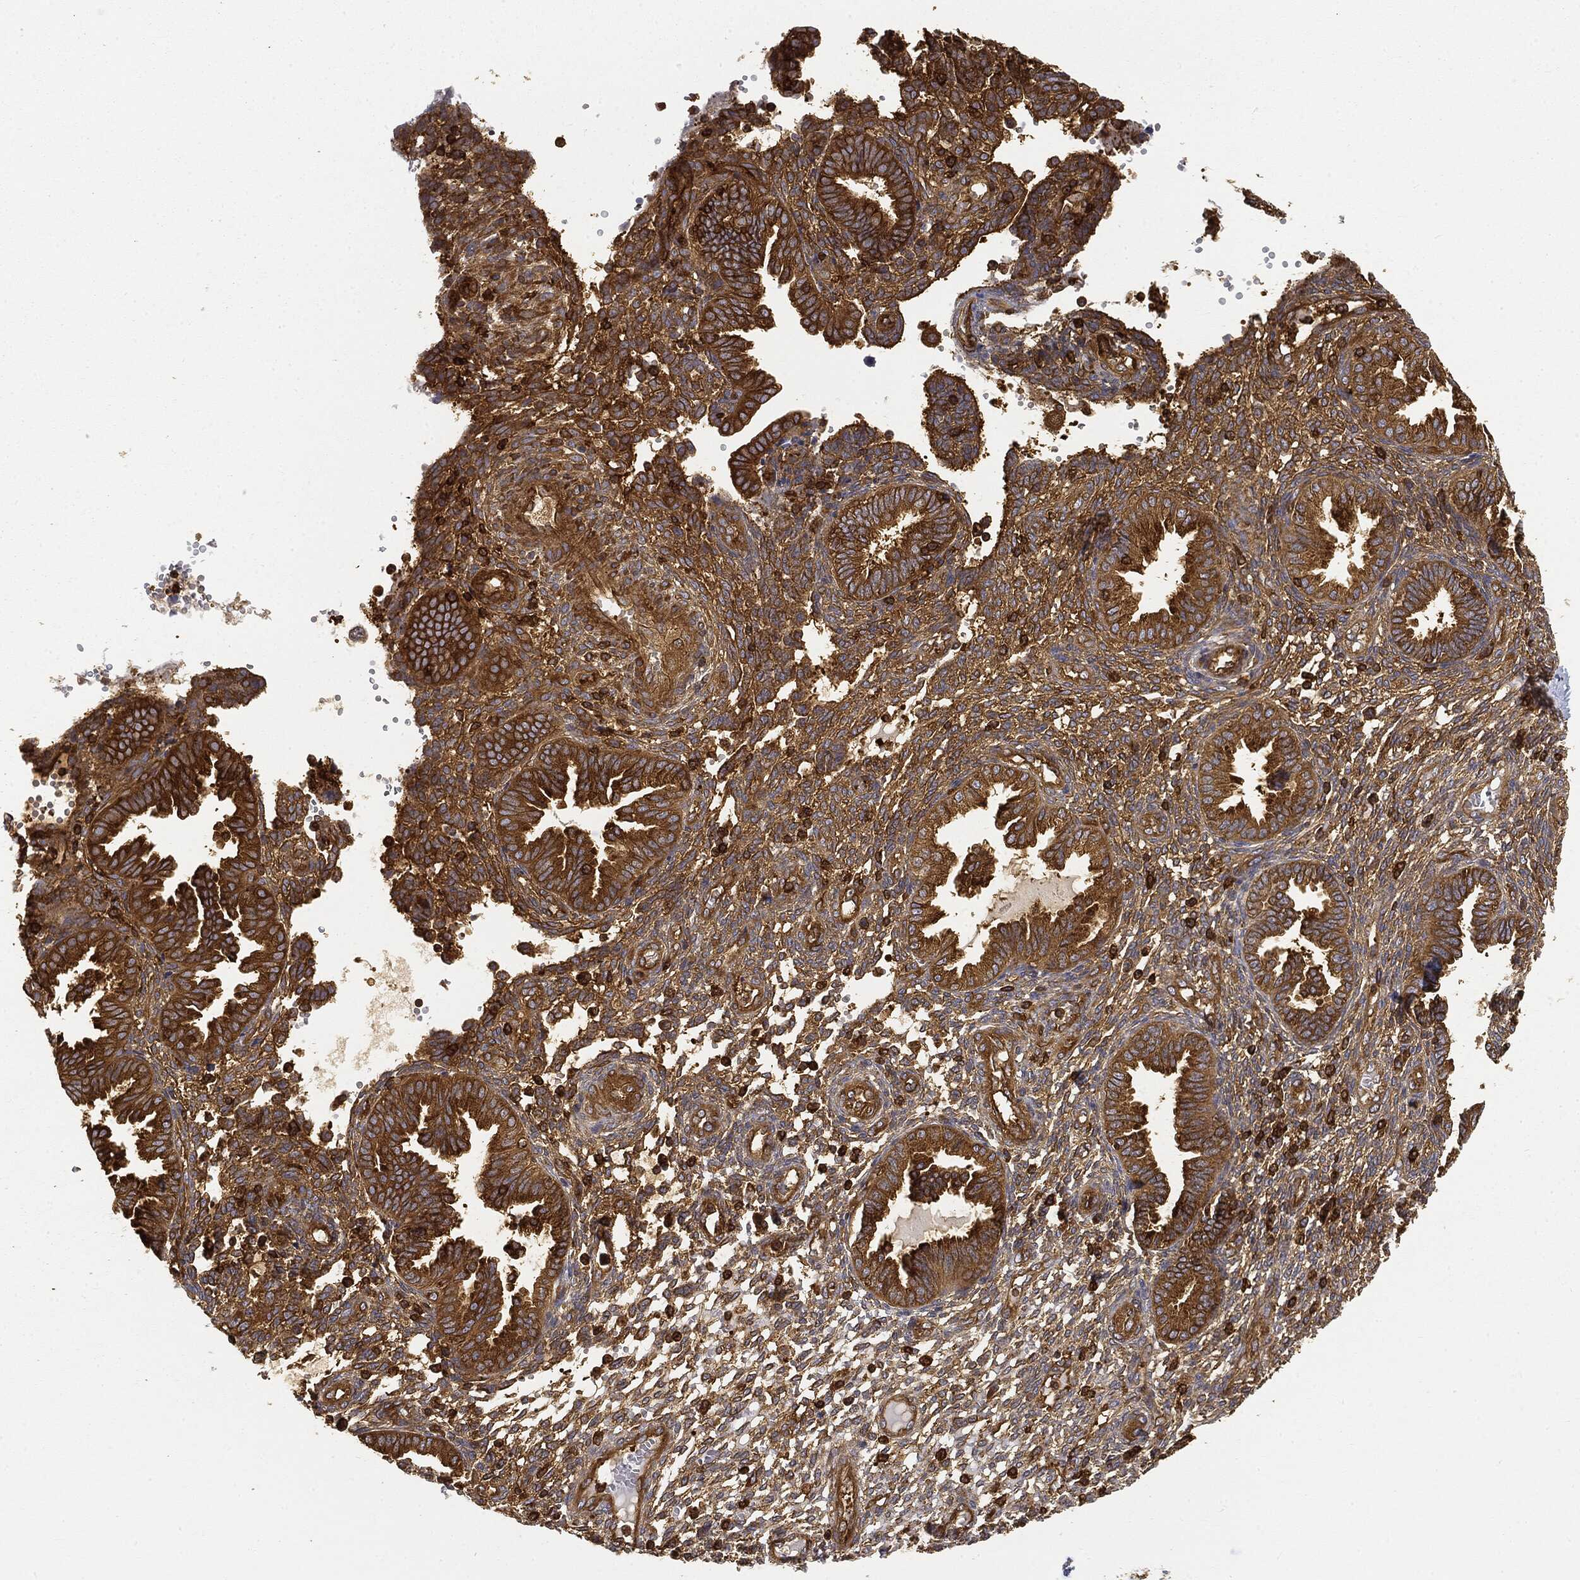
{"staining": {"intensity": "strong", "quantity": "<25%", "location": "cytoplasmic/membranous"}, "tissue": "endometrium", "cell_type": "Cells in endometrial stroma", "image_type": "normal", "snomed": [{"axis": "morphology", "description": "Normal tissue, NOS"}, {"axis": "topography", "description": "Endometrium"}], "caption": "Protein staining by immunohistochemistry reveals strong cytoplasmic/membranous staining in approximately <25% of cells in endometrial stroma in benign endometrium. (DAB (3,3'-diaminobenzidine) IHC, brown staining for protein, blue staining for nuclei).", "gene": "WDR1", "patient": {"sex": "female", "age": 42}}